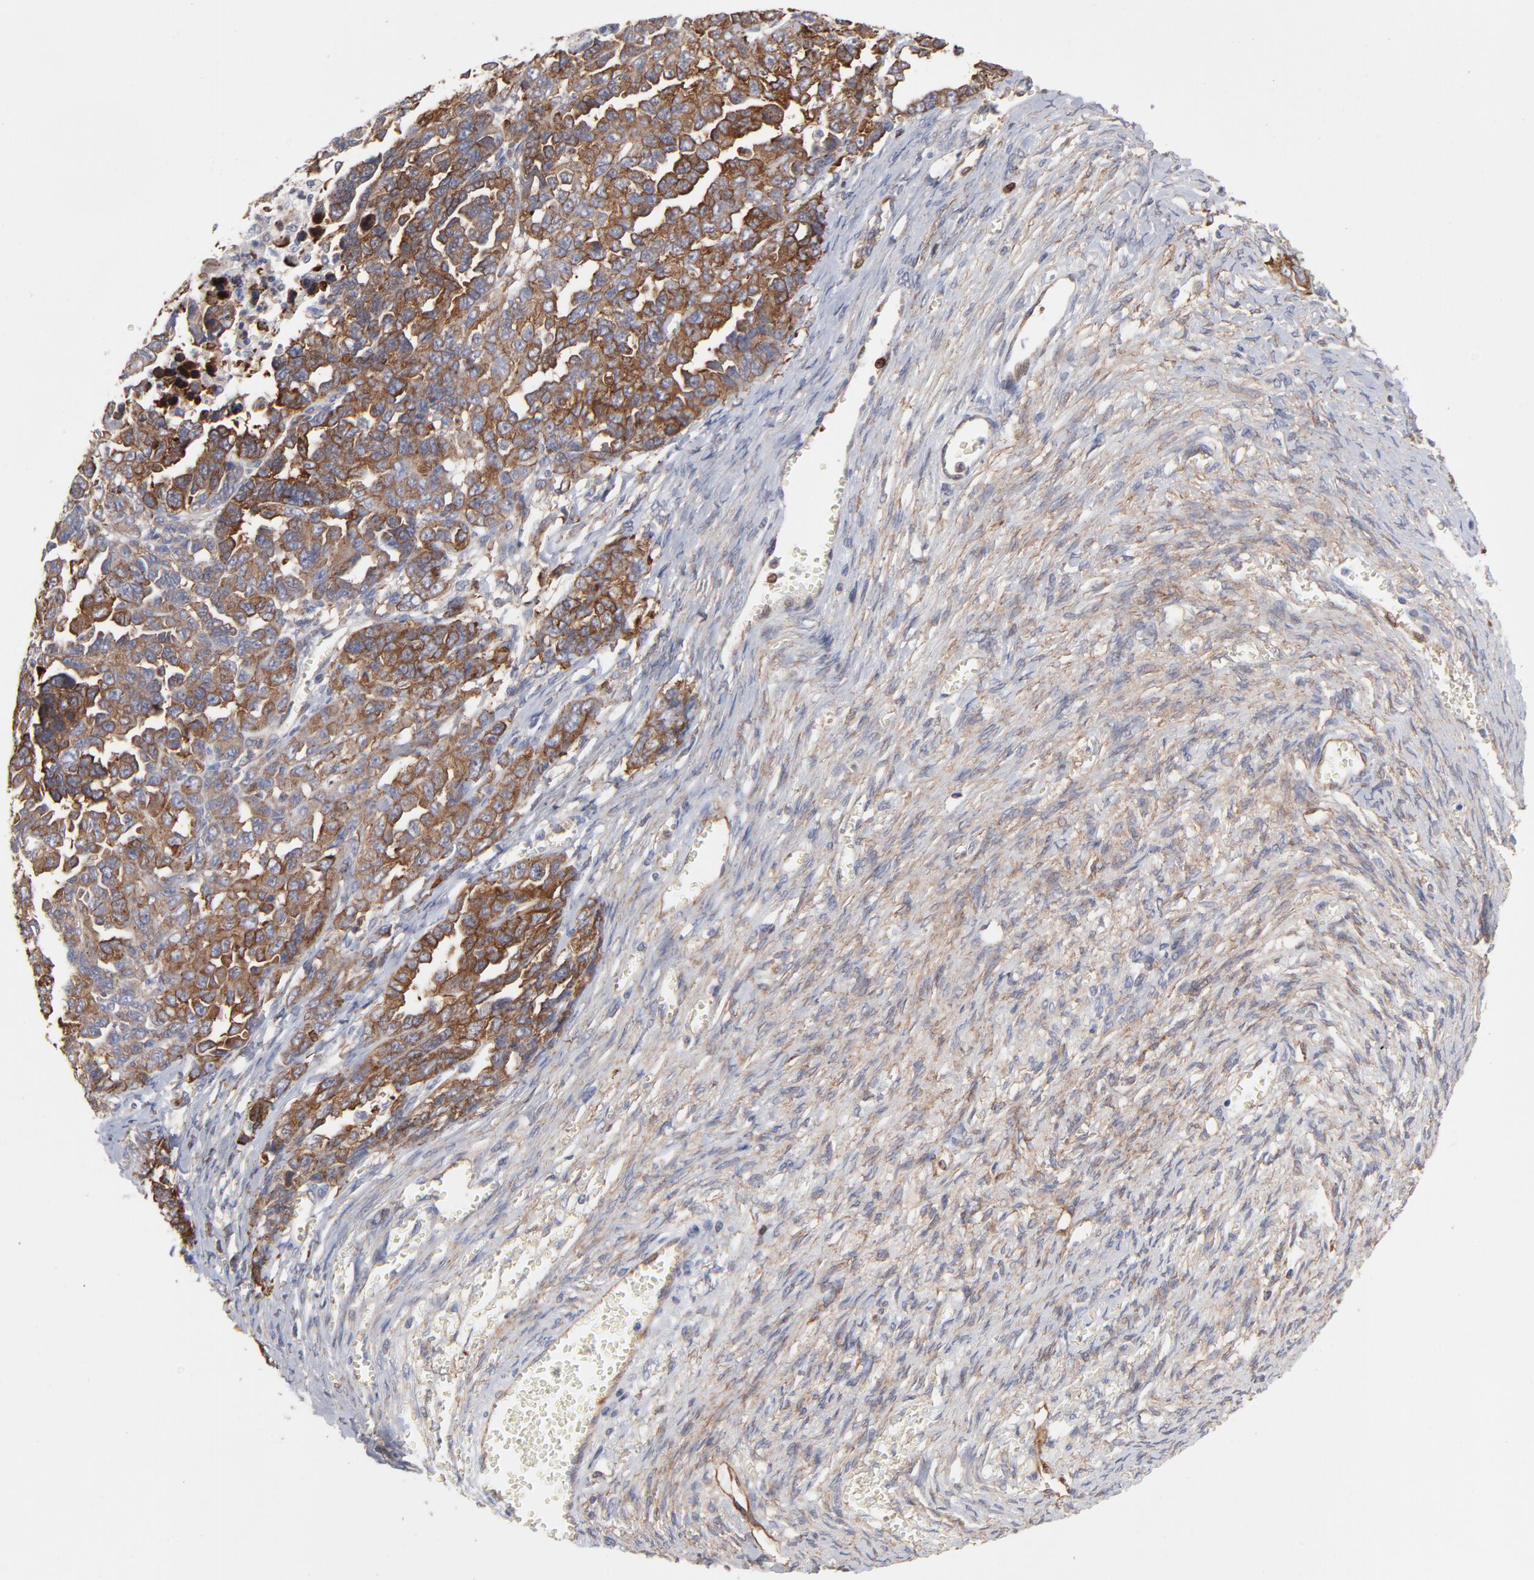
{"staining": {"intensity": "weak", "quantity": ">75%", "location": "cytoplasmic/membranous"}, "tissue": "ovarian cancer", "cell_type": "Tumor cells", "image_type": "cancer", "snomed": [{"axis": "morphology", "description": "Cystadenocarcinoma, serous, NOS"}, {"axis": "topography", "description": "Ovary"}], "caption": "This photomicrograph reveals IHC staining of ovarian cancer, with low weak cytoplasmic/membranous expression in approximately >75% of tumor cells.", "gene": "PXN", "patient": {"sex": "female", "age": 69}}